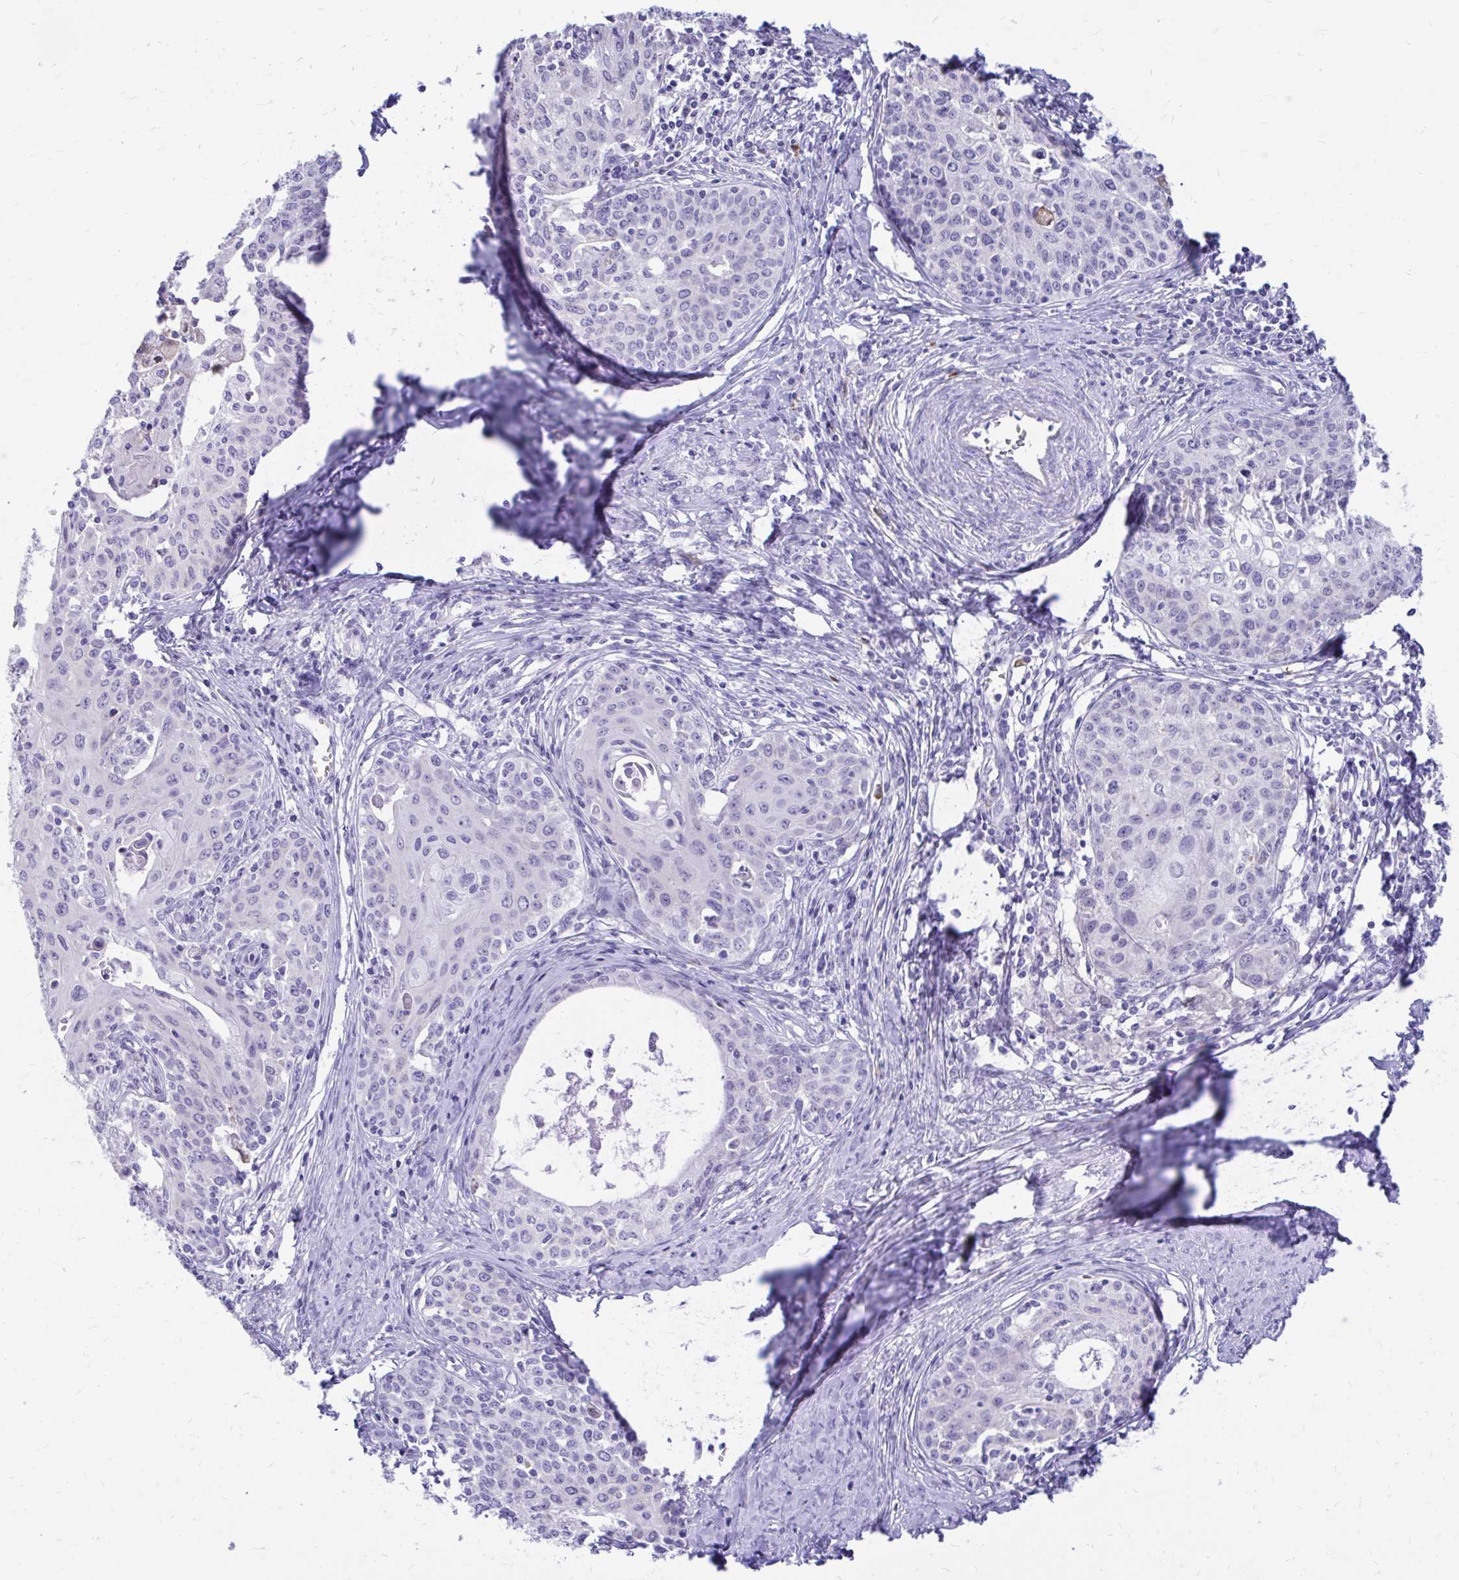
{"staining": {"intensity": "negative", "quantity": "none", "location": "none"}, "tissue": "cervical cancer", "cell_type": "Tumor cells", "image_type": "cancer", "snomed": [{"axis": "morphology", "description": "Squamous cell carcinoma, NOS"}, {"axis": "morphology", "description": "Adenocarcinoma, NOS"}, {"axis": "topography", "description": "Cervix"}], "caption": "This is an immunohistochemistry image of cervical adenocarcinoma. There is no staining in tumor cells.", "gene": "IGSF5", "patient": {"sex": "female", "age": 52}}